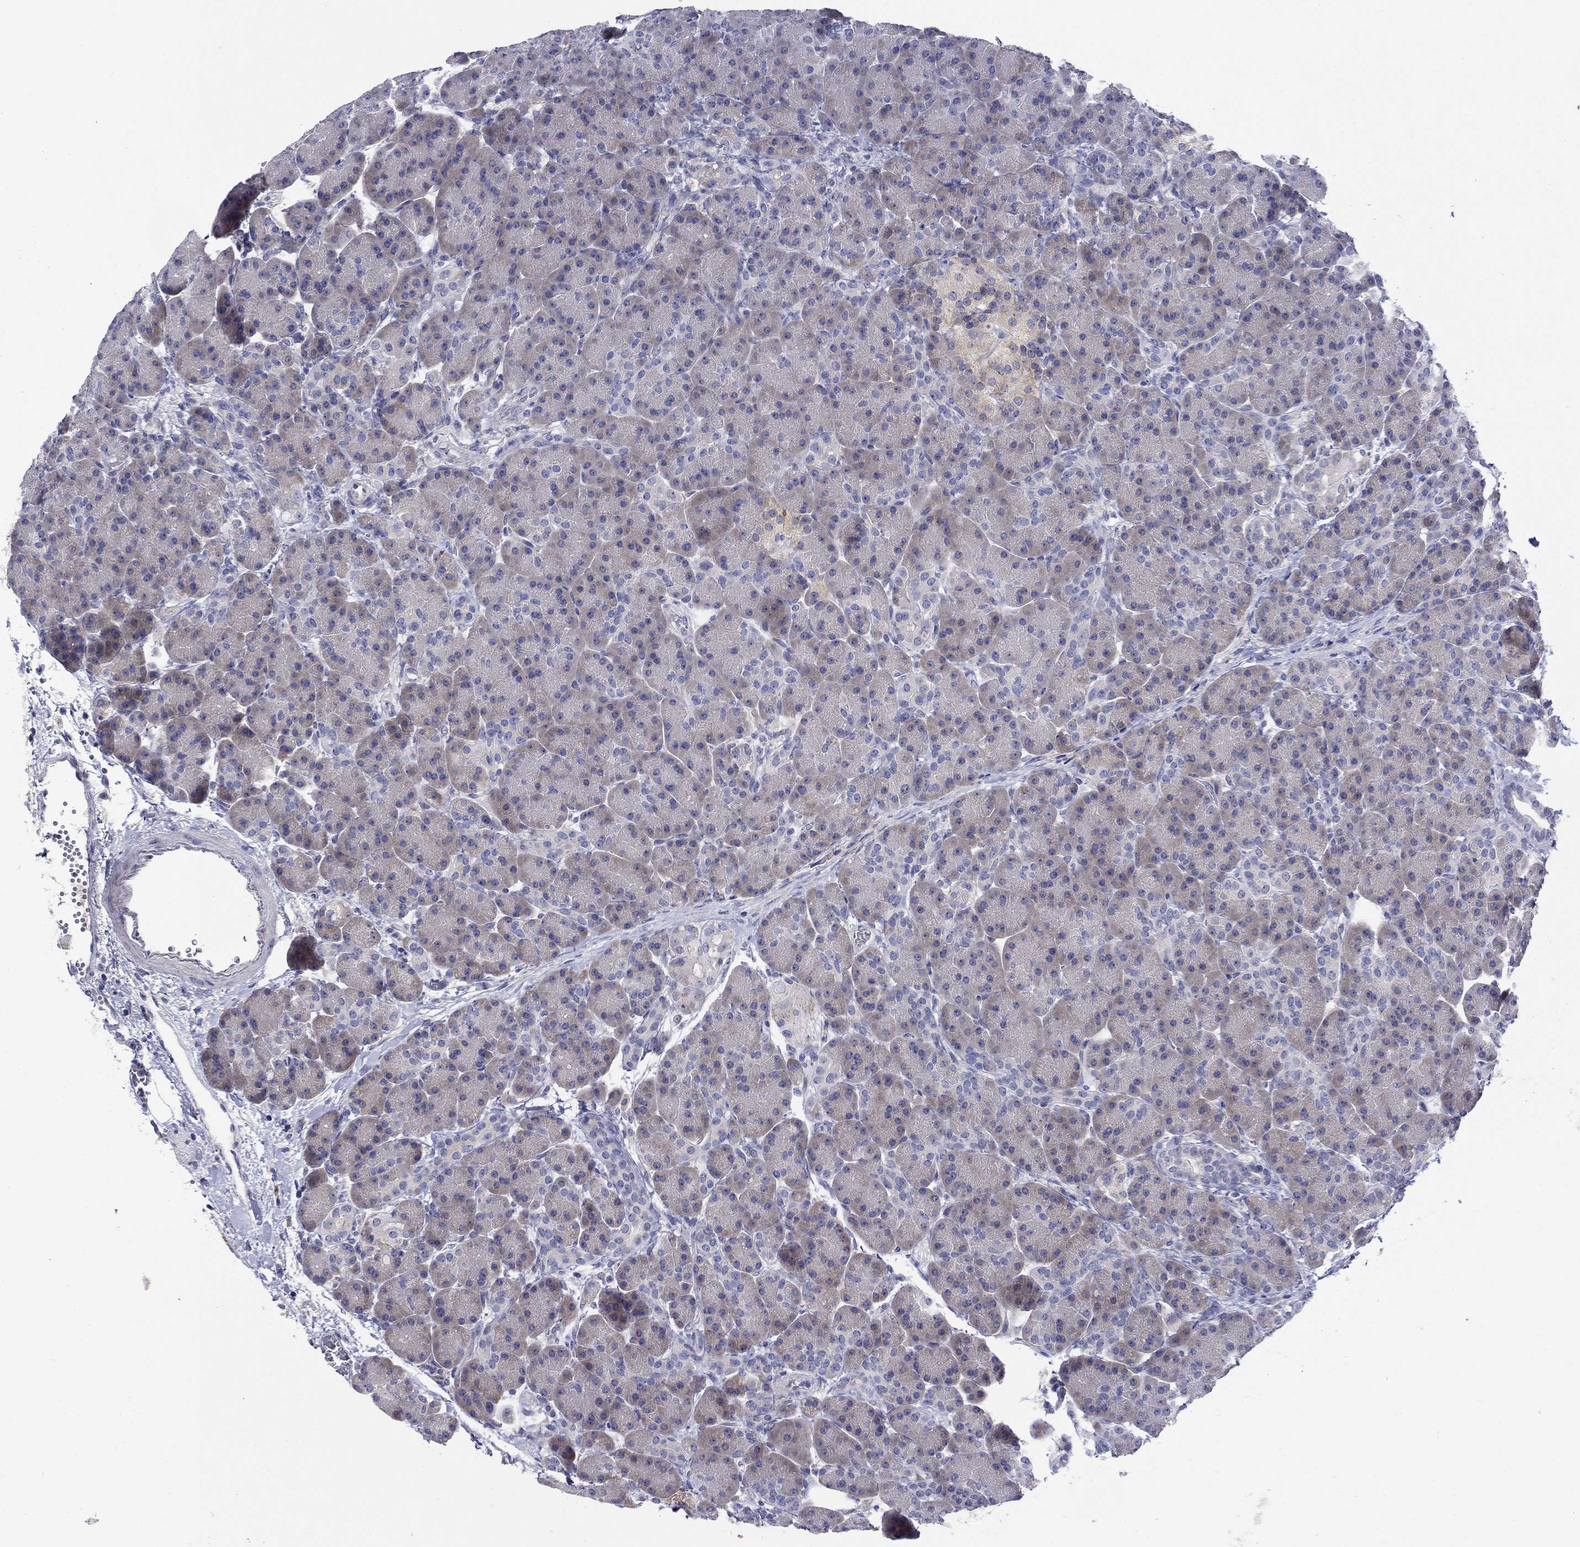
{"staining": {"intensity": "negative", "quantity": "none", "location": "none"}, "tissue": "pancreas", "cell_type": "Exocrine glandular cells", "image_type": "normal", "snomed": [{"axis": "morphology", "description": "Normal tissue, NOS"}, {"axis": "topography", "description": "Pancreas"}], "caption": "Immunohistochemistry histopathology image of normal pancreas: pancreas stained with DAB demonstrates no significant protein positivity in exocrine glandular cells.", "gene": "QRFPR", "patient": {"sex": "female", "age": 63}}